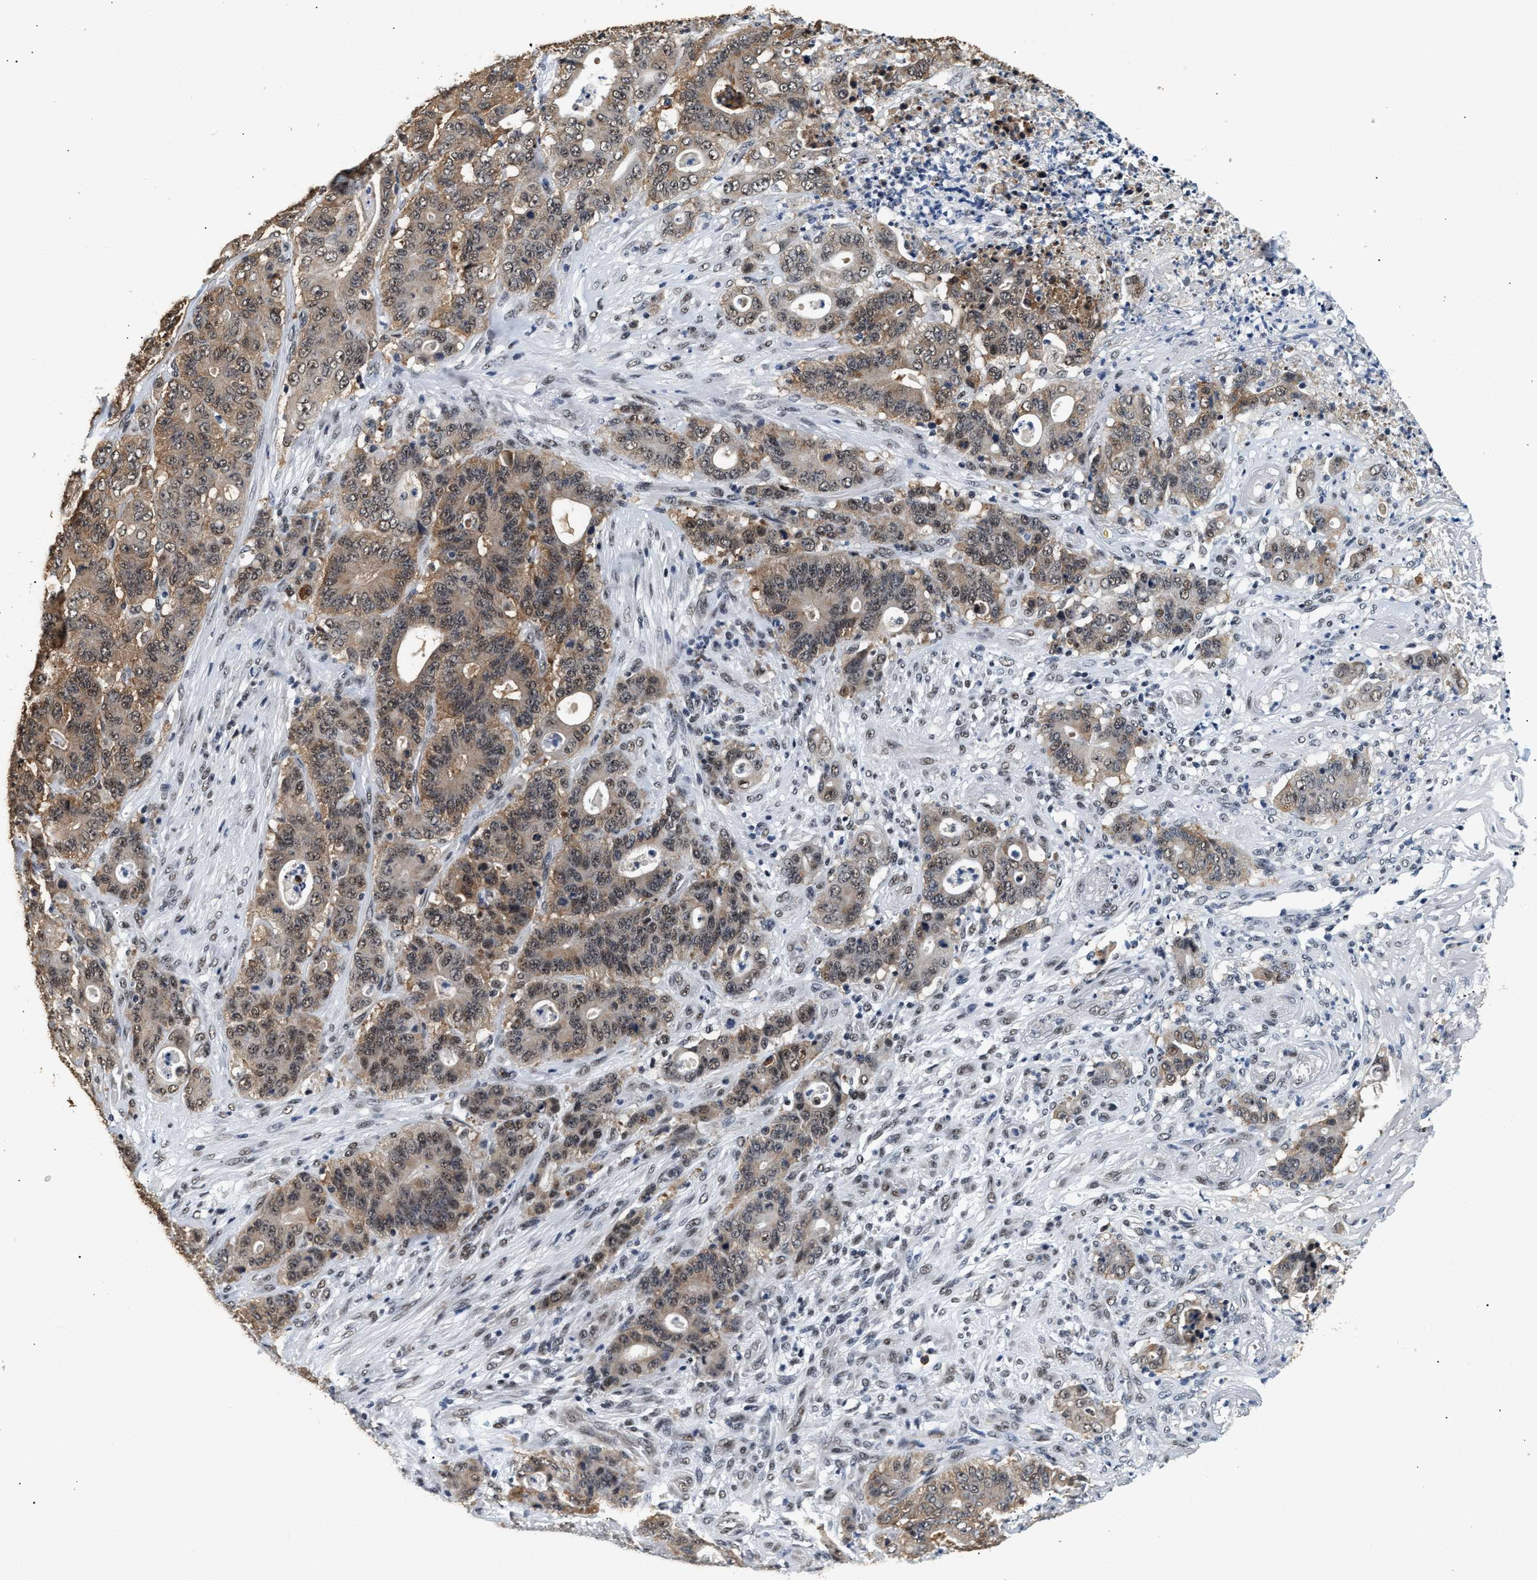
{"staining": {"intensity": "weak", "quantity": ">75%", "location": "cytoplasmic/membranous"}, "tissue": "stomach cancer", "cell_type": "Tumor cells", "image_type": "cancer", "snomed": [{"axis": "morphology", "description": "Adenocarcinoma, NOS"}, {"axis": "topography", "description": "Stomach"}], "caption": "About >75% of tumor cells in stomach adenocarcinoma demonstrate weak cytoplasmic/membranous protein staining as visualized by brown immunohistochemical staining.", "gene": "THOC1", "patient": {"sex": "female", "age": 73}}